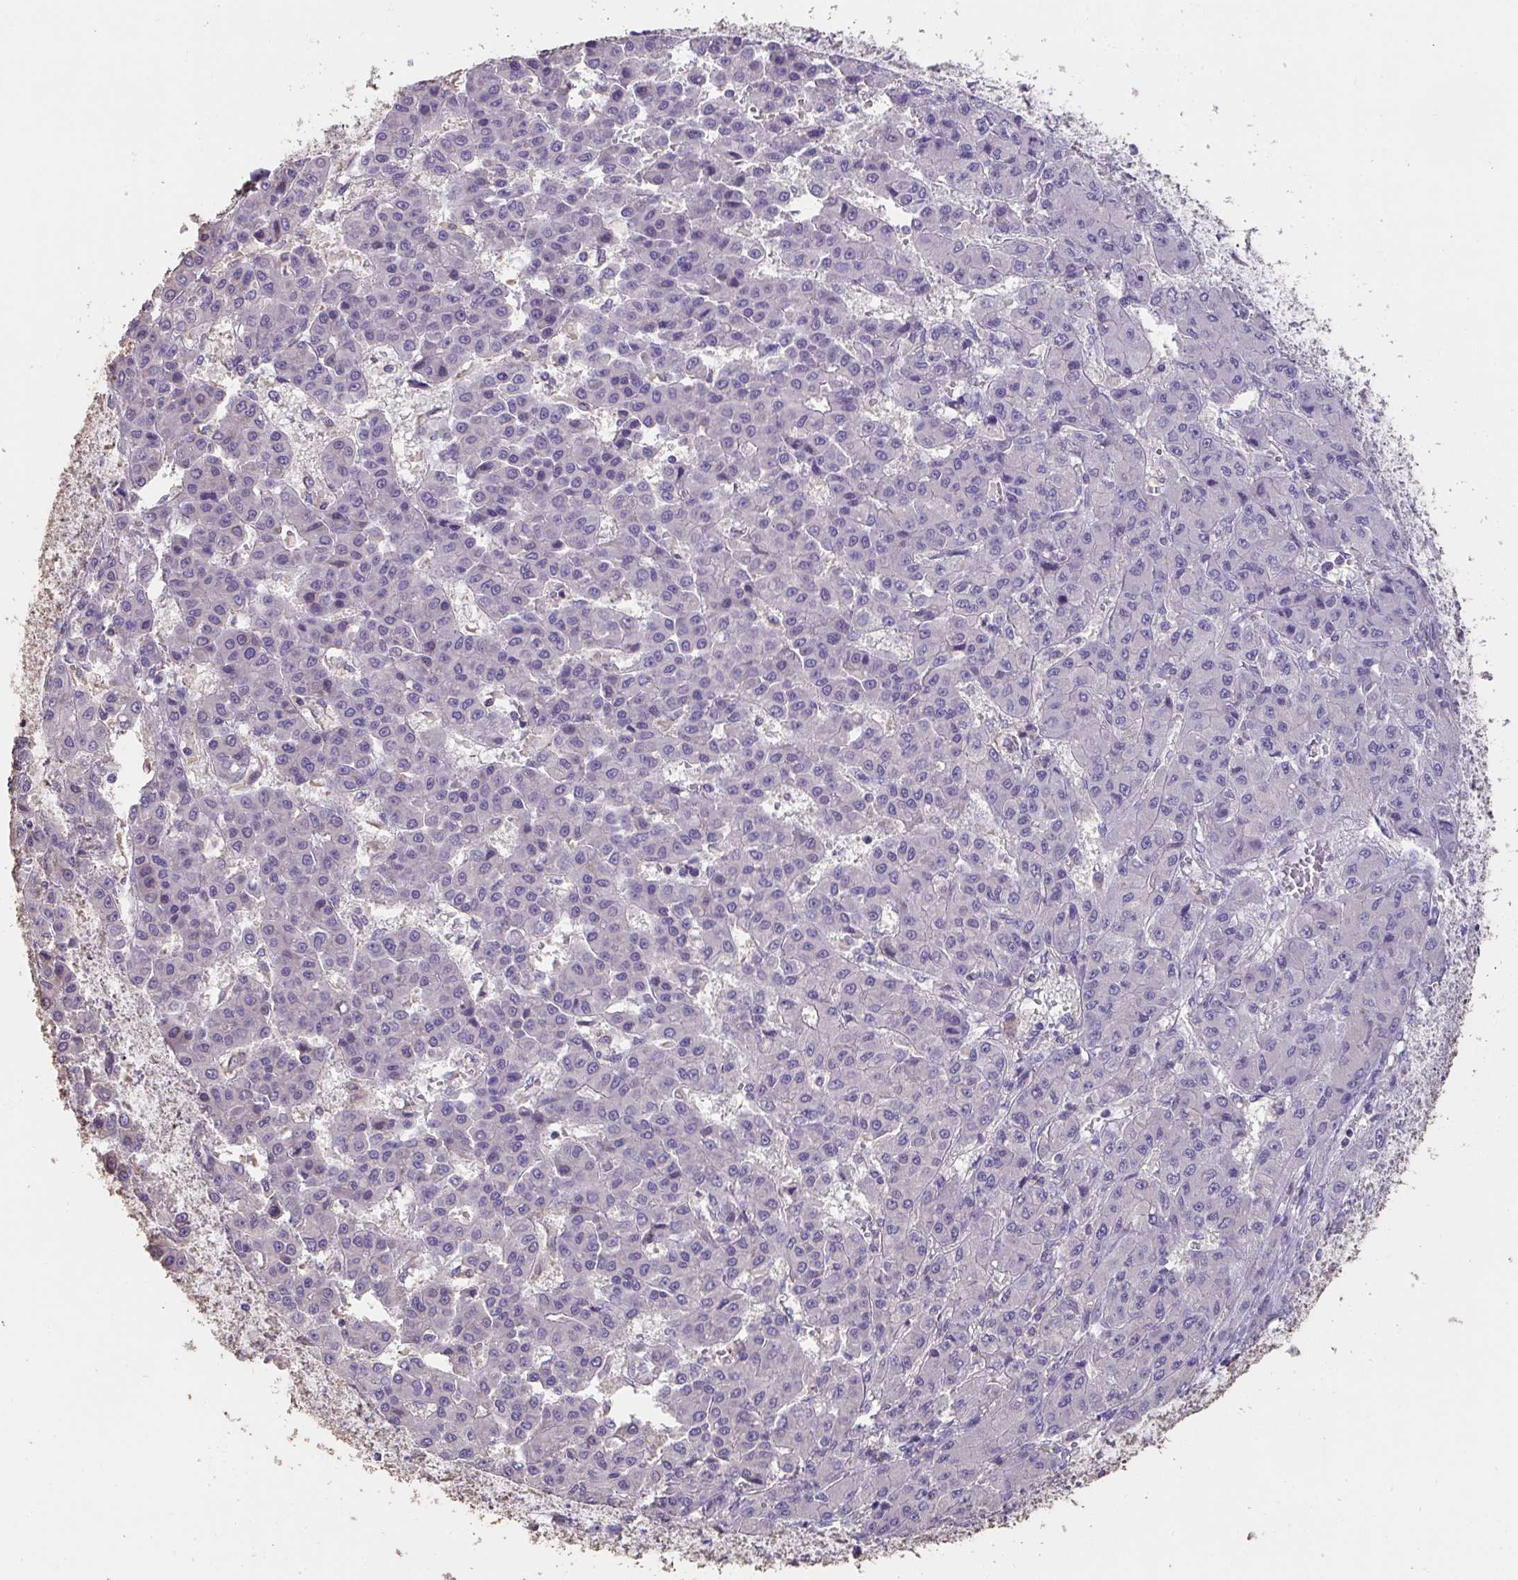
{"staining": {"intensity": "negative", "quantity": "none", "location": "none"}, "tissue": "liver cancer", "cell_type": "Tumor cells", "image_type": "cancer", "snomed": [{"axis": "morphology", "description": "Carcinoma, Hepatocellular, NOS"}, {"axis": "topography", "description": "Liver"}], "caption": "Protein analysis of liver cancer reveals no significant positivity in tumor cells. (Brightfield microscopy of DAB immunohistochemistry (IHC) at high magnification).", "gene": "IL23R", "patient": {"sex": "male", "age": 70}}